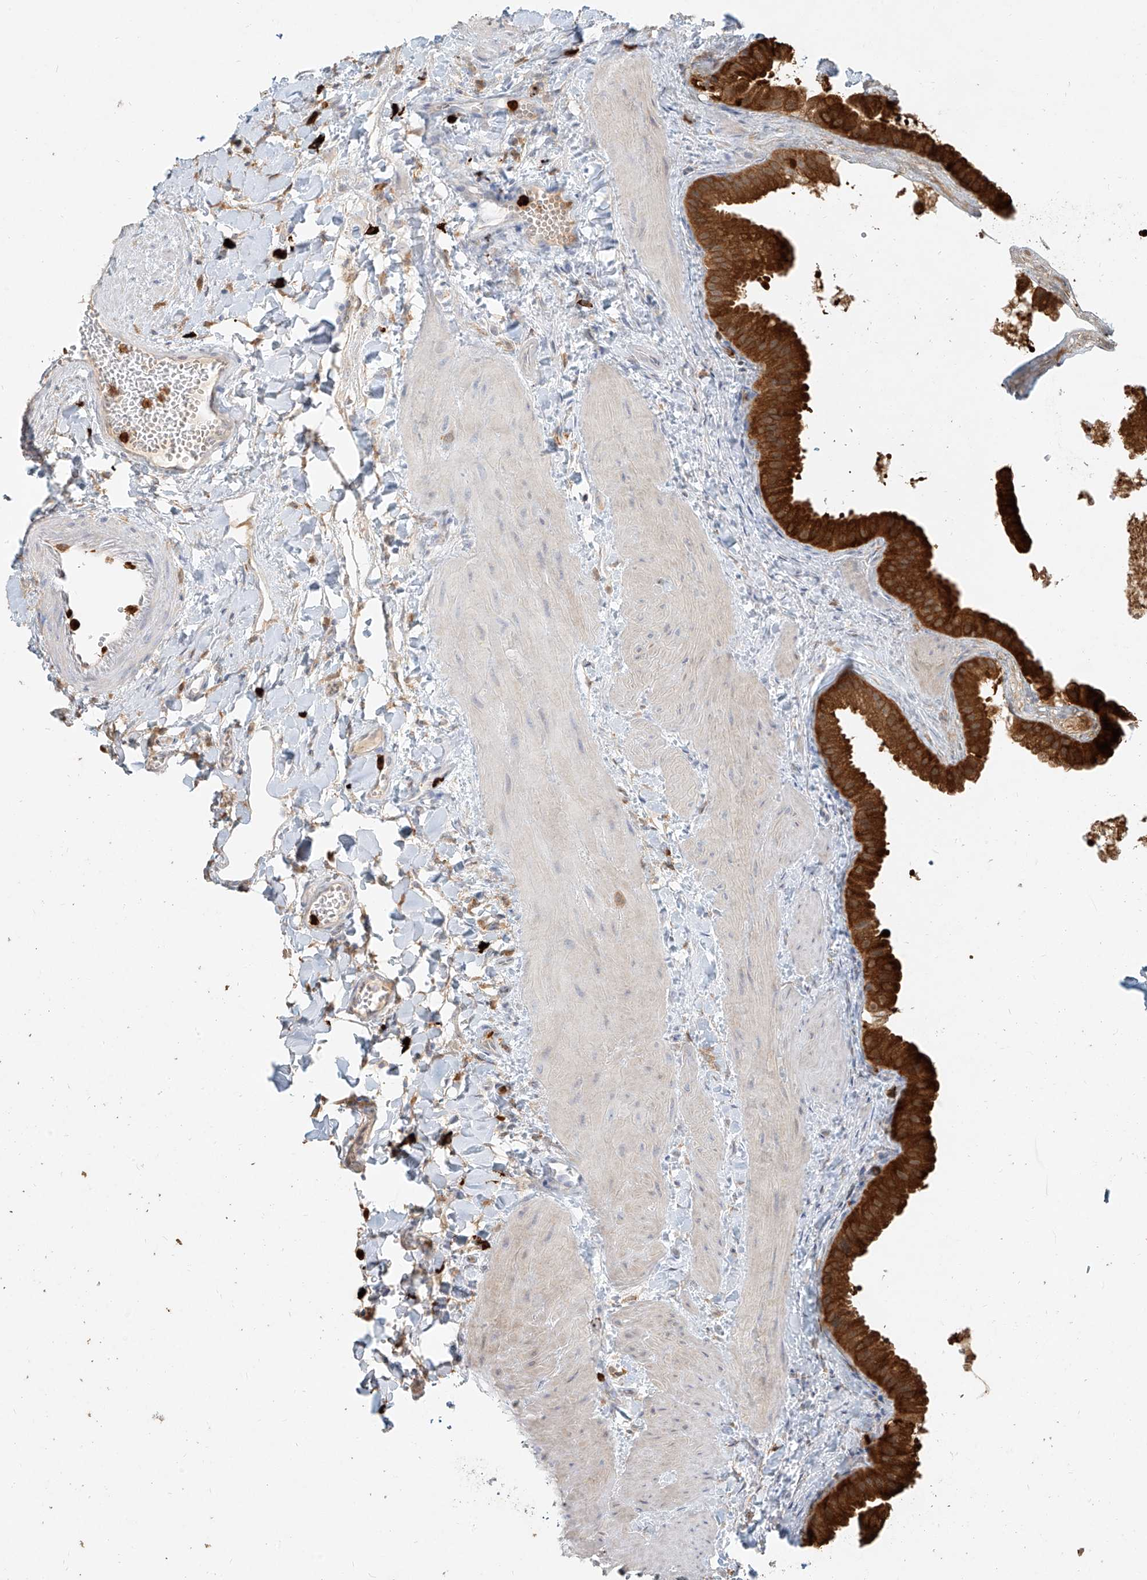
{"staining": {"intensity": "strong", "quantity": ">75%", "location": "cytoplasmic/membranous"}, "tissue": "gallbladder", "cell_type": "Glandular cells", "image_type": "normal", "snomed": [{"axis": "morphology", "description": "Normal tissue, NOS"}, {"axis": "topography", "description": "Gallbladder"}], "caption": "A histopathology image showing strong cytoplasmic/membranous expression in approximately >75% of glandular cells in unremarkable gallbladder, as visualized by brown immunohistochemical staining.", "gene": "PGD", "patient": {"sex": "male", "age": 55}}